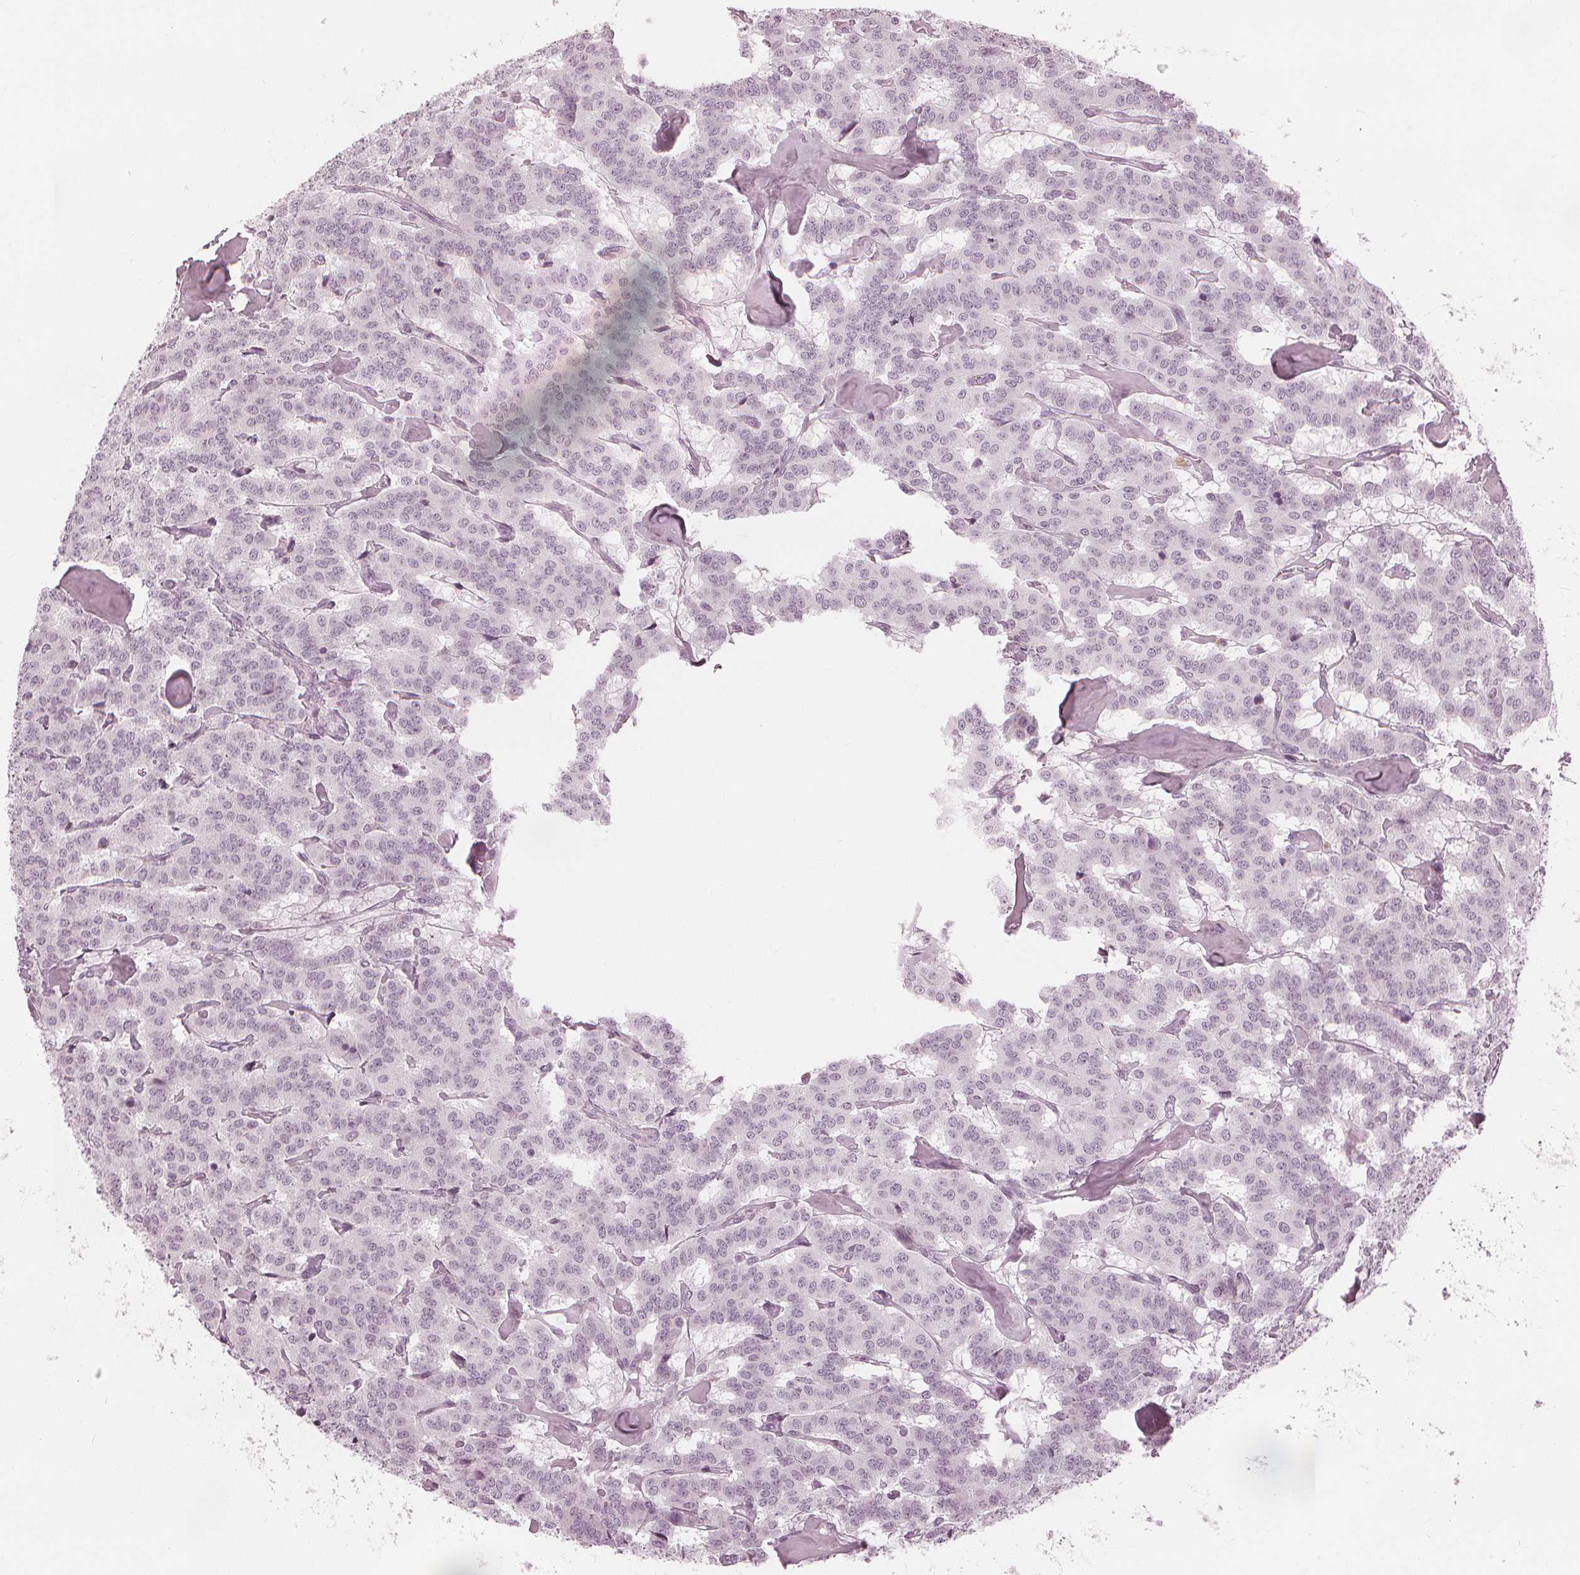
{"staining": {"intensity": "negative", "quantity": "none", "location": "none"}, "tissue": "carcinoid", "cell_type": "Tumor cells", "image_type": "cancer", "snomed": [{"axis": "morphology", "description": "Carcinoid, malignant, NOS"}, {"axis": "topography", "description": "Lung"}], "caption": "DAB (3,3'-diaminobenzidine) immunohistochemical staining of carcinoid reveals no significant positivity in tumor cells.", "gene": "PAEP", "patient": {"sex": "female", "age": 46}}